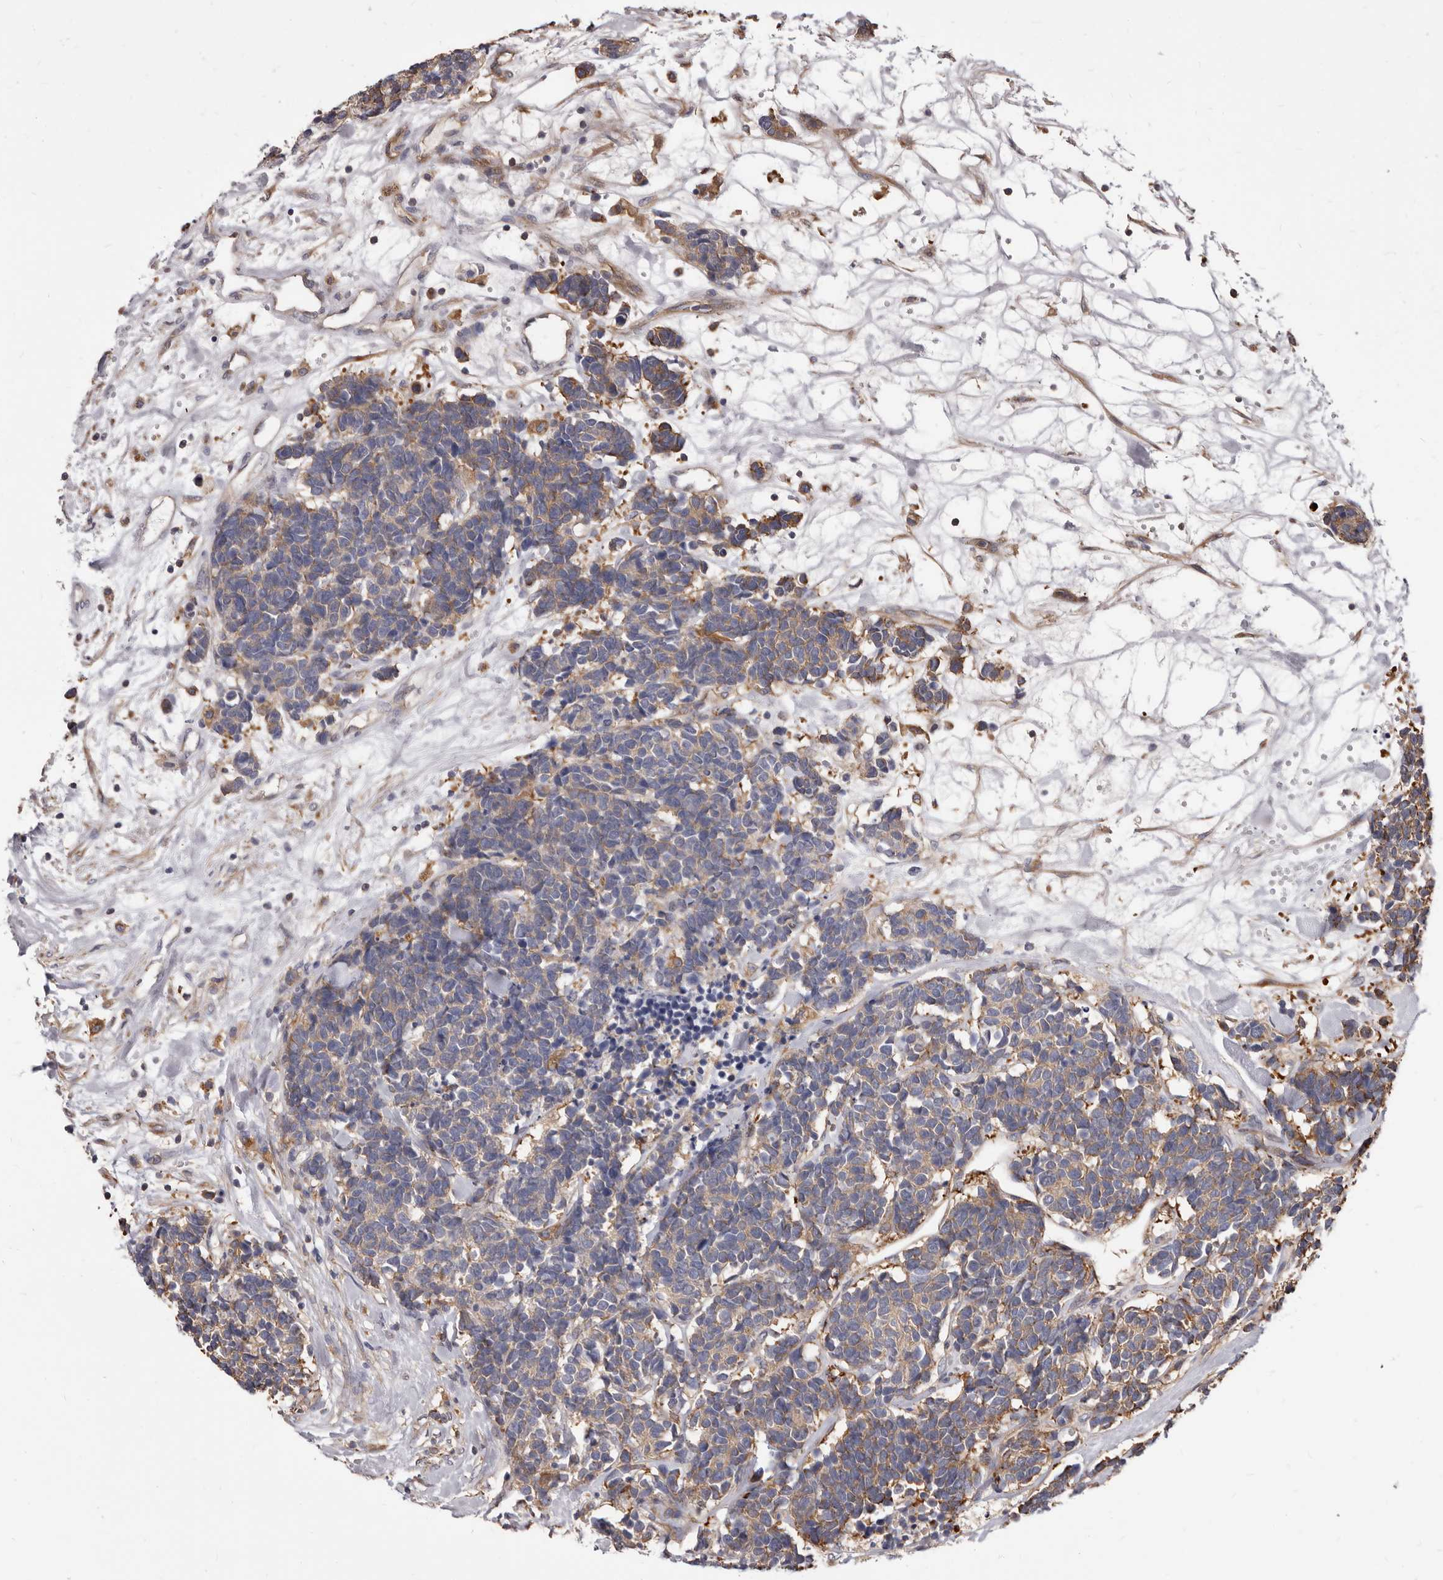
{"staining": {"intensity": "weak", "quantity": ">75%", "location": "cytoplasmic/membranous"}, "tissue": "carcinoid", "cell_type": "Tumor cells", "image_type": "cancer", "snomed": [{"axis": "morphology", "description": "Carcinoma, NOS"}, {"axis": "morphology", "description": "Carcinoid, malignant, NOS"}, {"axis": "topography", "description": "Urinary bladder"}], "caption": "Carcinoma was stained to show a protein in brown. There is low levels of weak cytoplasmic/membranous expression in approximately >75% of tumor cells.", "gene": "NIBAN1", "patient": {"sex": "male", "age": 57}}